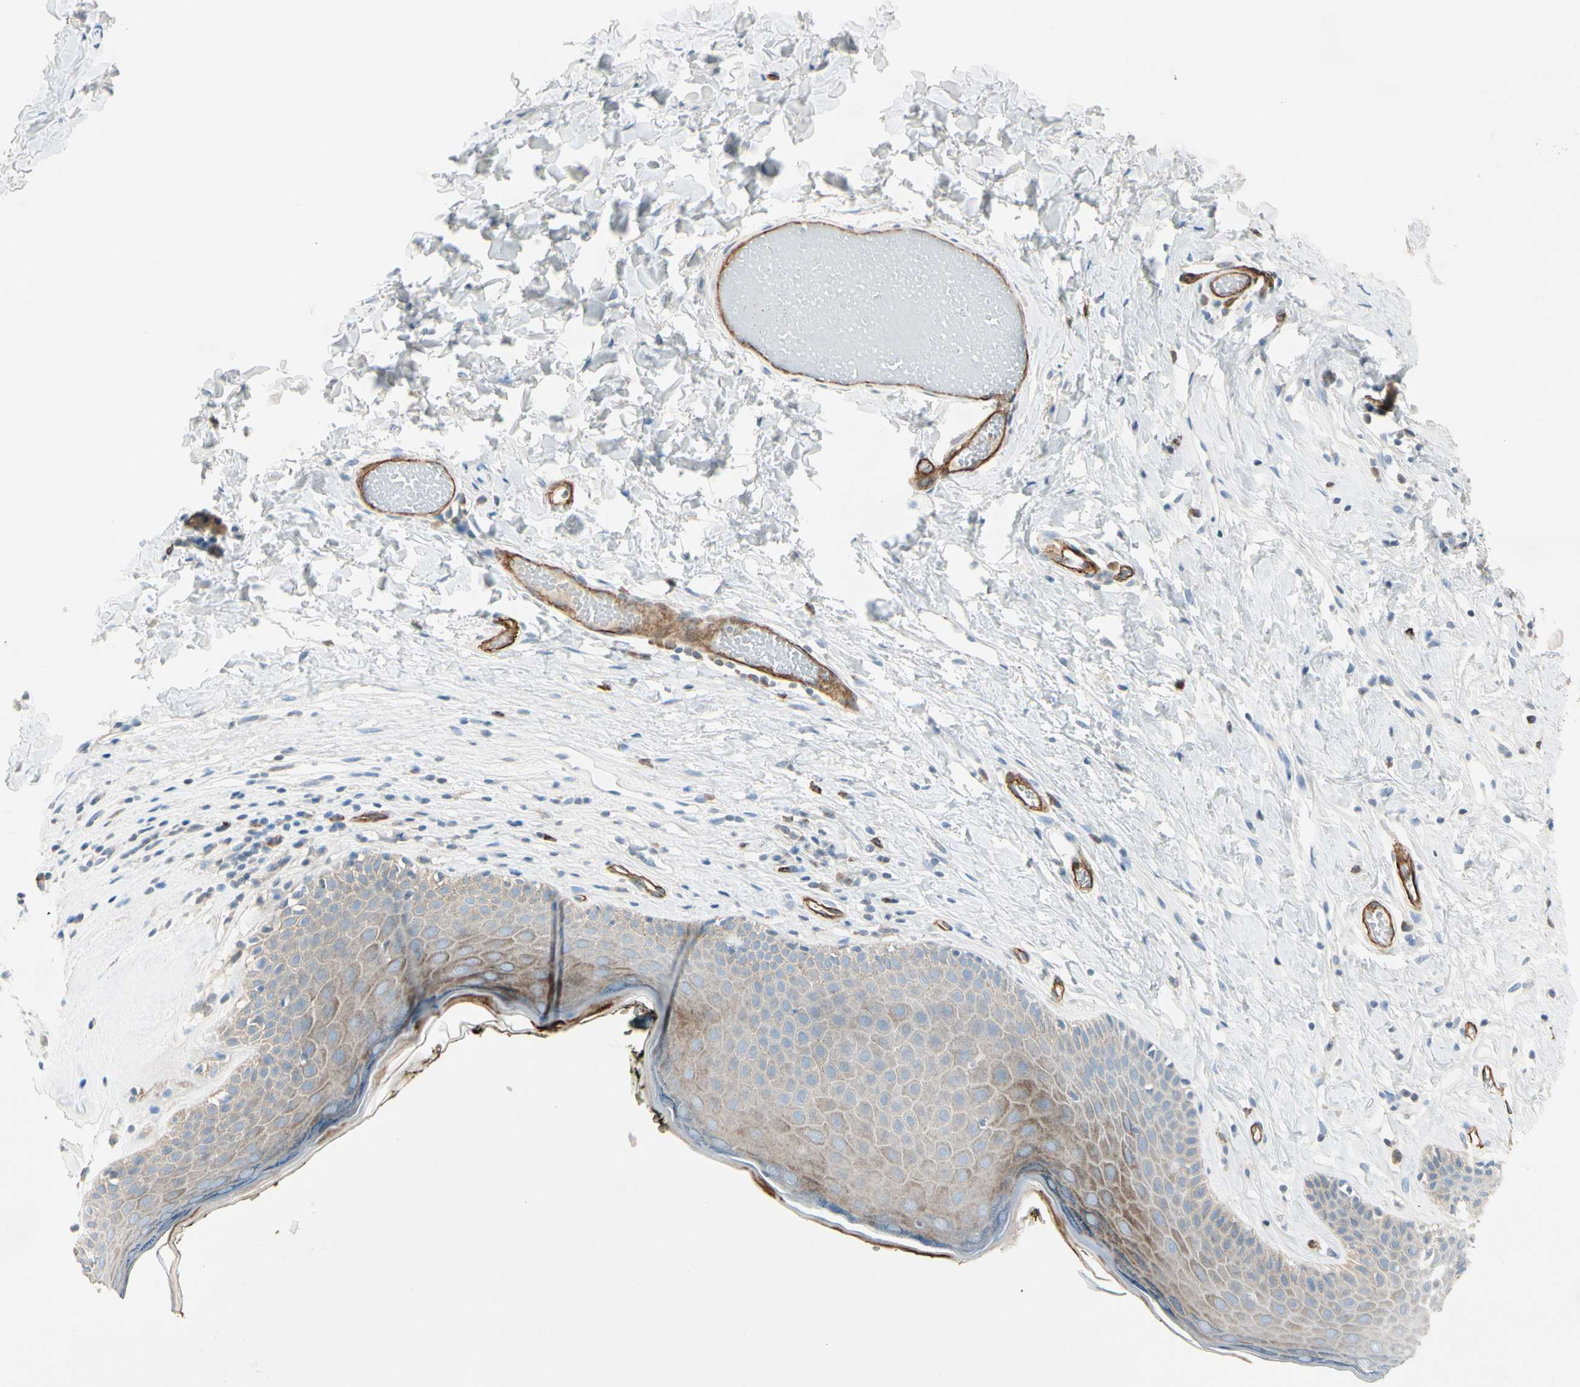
{"staining": {"intensity": "negative", "quantity": "none", "location": "none"}, "tissue": "skin", "cell_type": "Epidermal cells", "image_type": "normal", "snomed": [{"axis": "morphology", "description": "Normal tissue, NOS"}, {"axis": "morphology", "description": "Inflammation, NOS"}, {"axis": "topography", "description": "Vulva"}], "caption": "An image of human skin is negative for staining in epidermal cells. (Immunohistochemistry (ihc), brightfield microscopy, high magnification).", "gene": "CD93", "patient": {"sex": "female", "age": 84}}